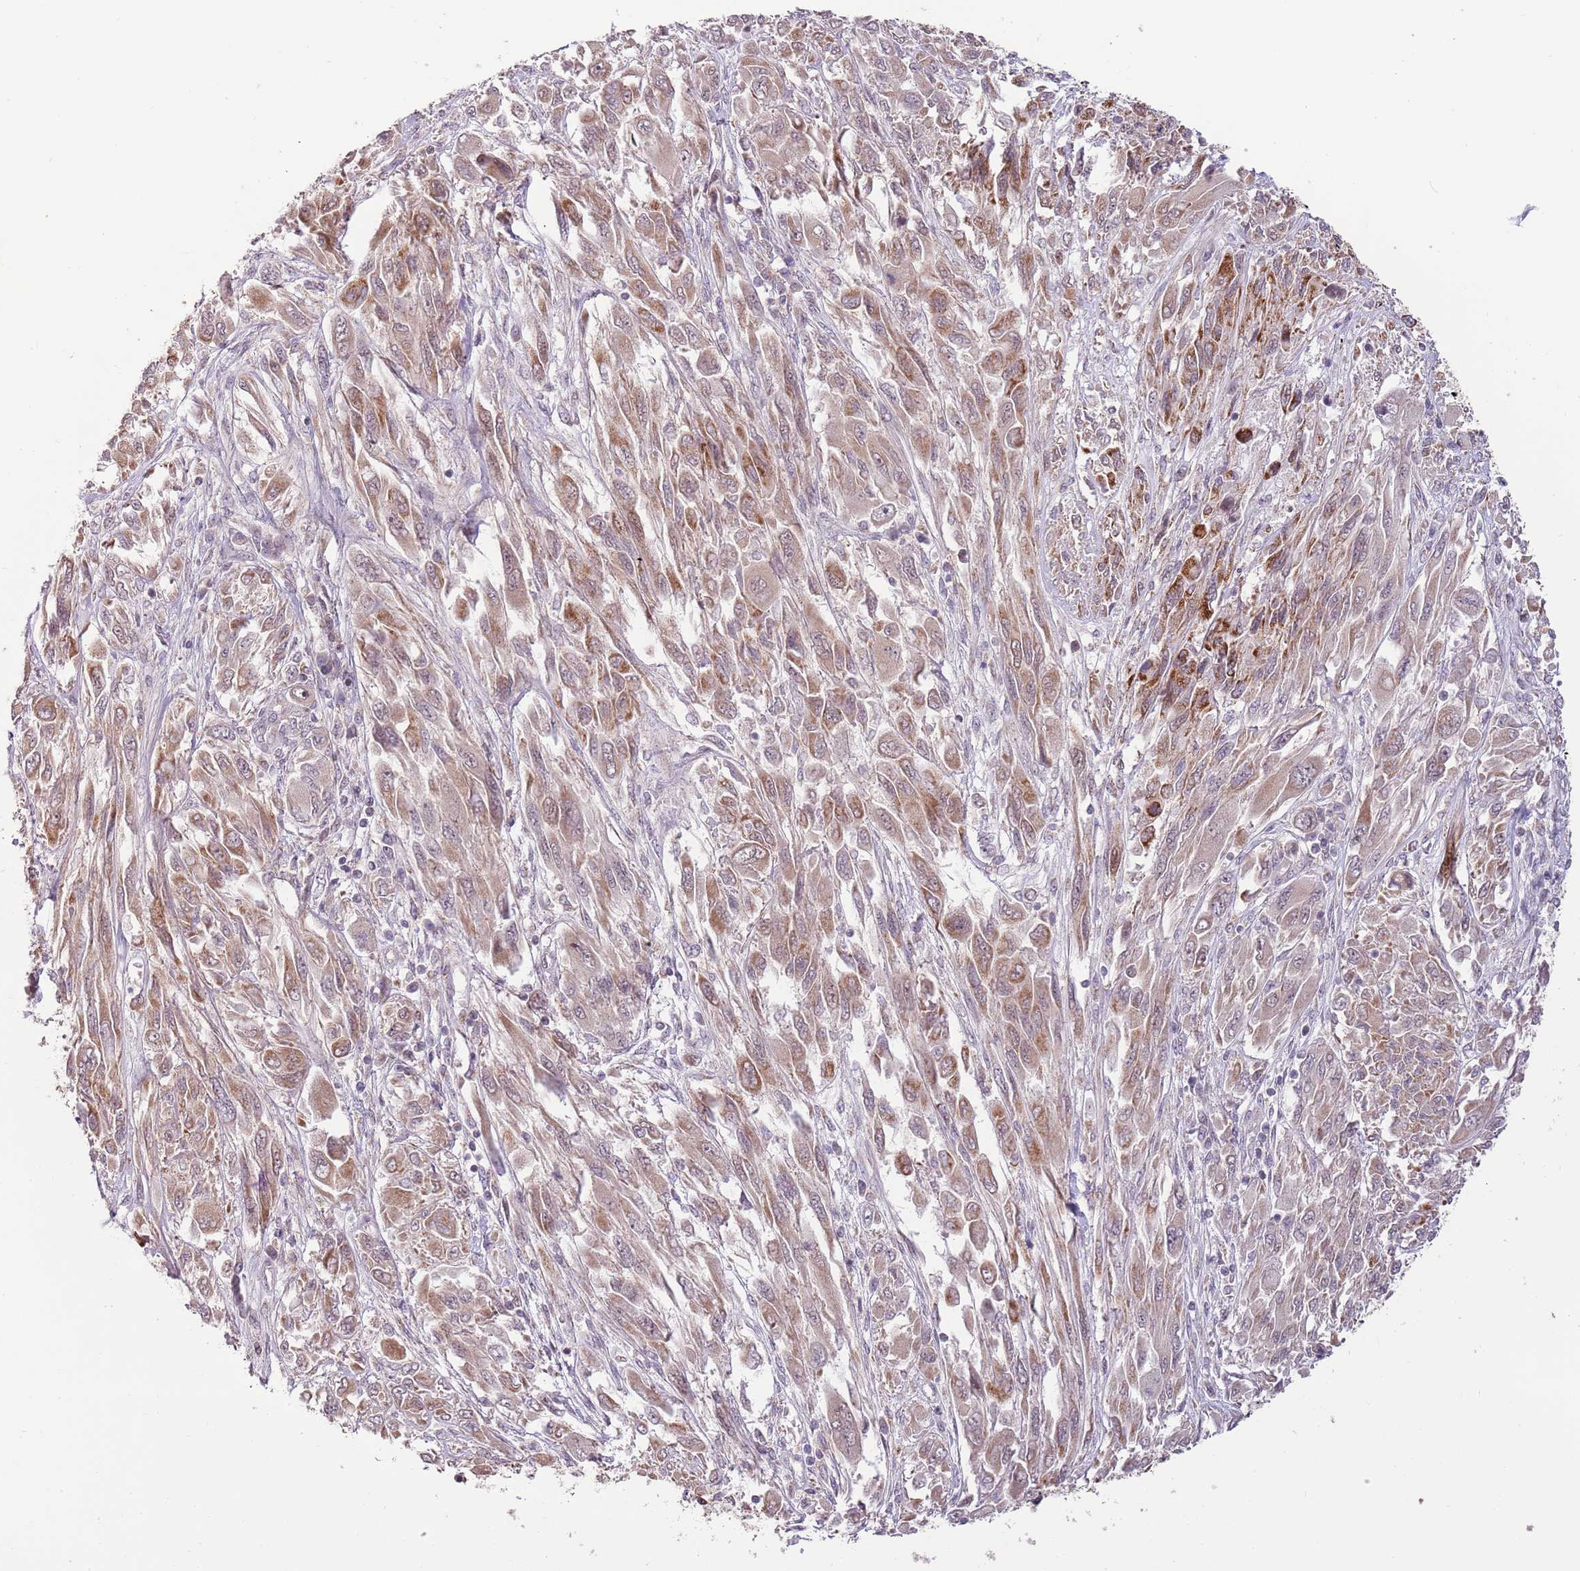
{"staining": {"intensity": "moderate", "quantity": "25%-75%", "location": "cytoplasmic/membranous"}, "tissue": "melanoma", "cell_type": "Tumor cells", "image_type": "cancer", "snomed": [{"axis": "morphology", "description": "Malignant melanoma, NOS"}, {"axis": "topography", "description": "Skin"}], "caption": "High-power microscopy captured an immunohistochemistry image of malignant melanoma, revealing moderate cytoplasmic/membranous staining in about 25%-75% of tumor cells.", "gene": "MLLT11", "patient": {"sex": "female", "age": 91}}